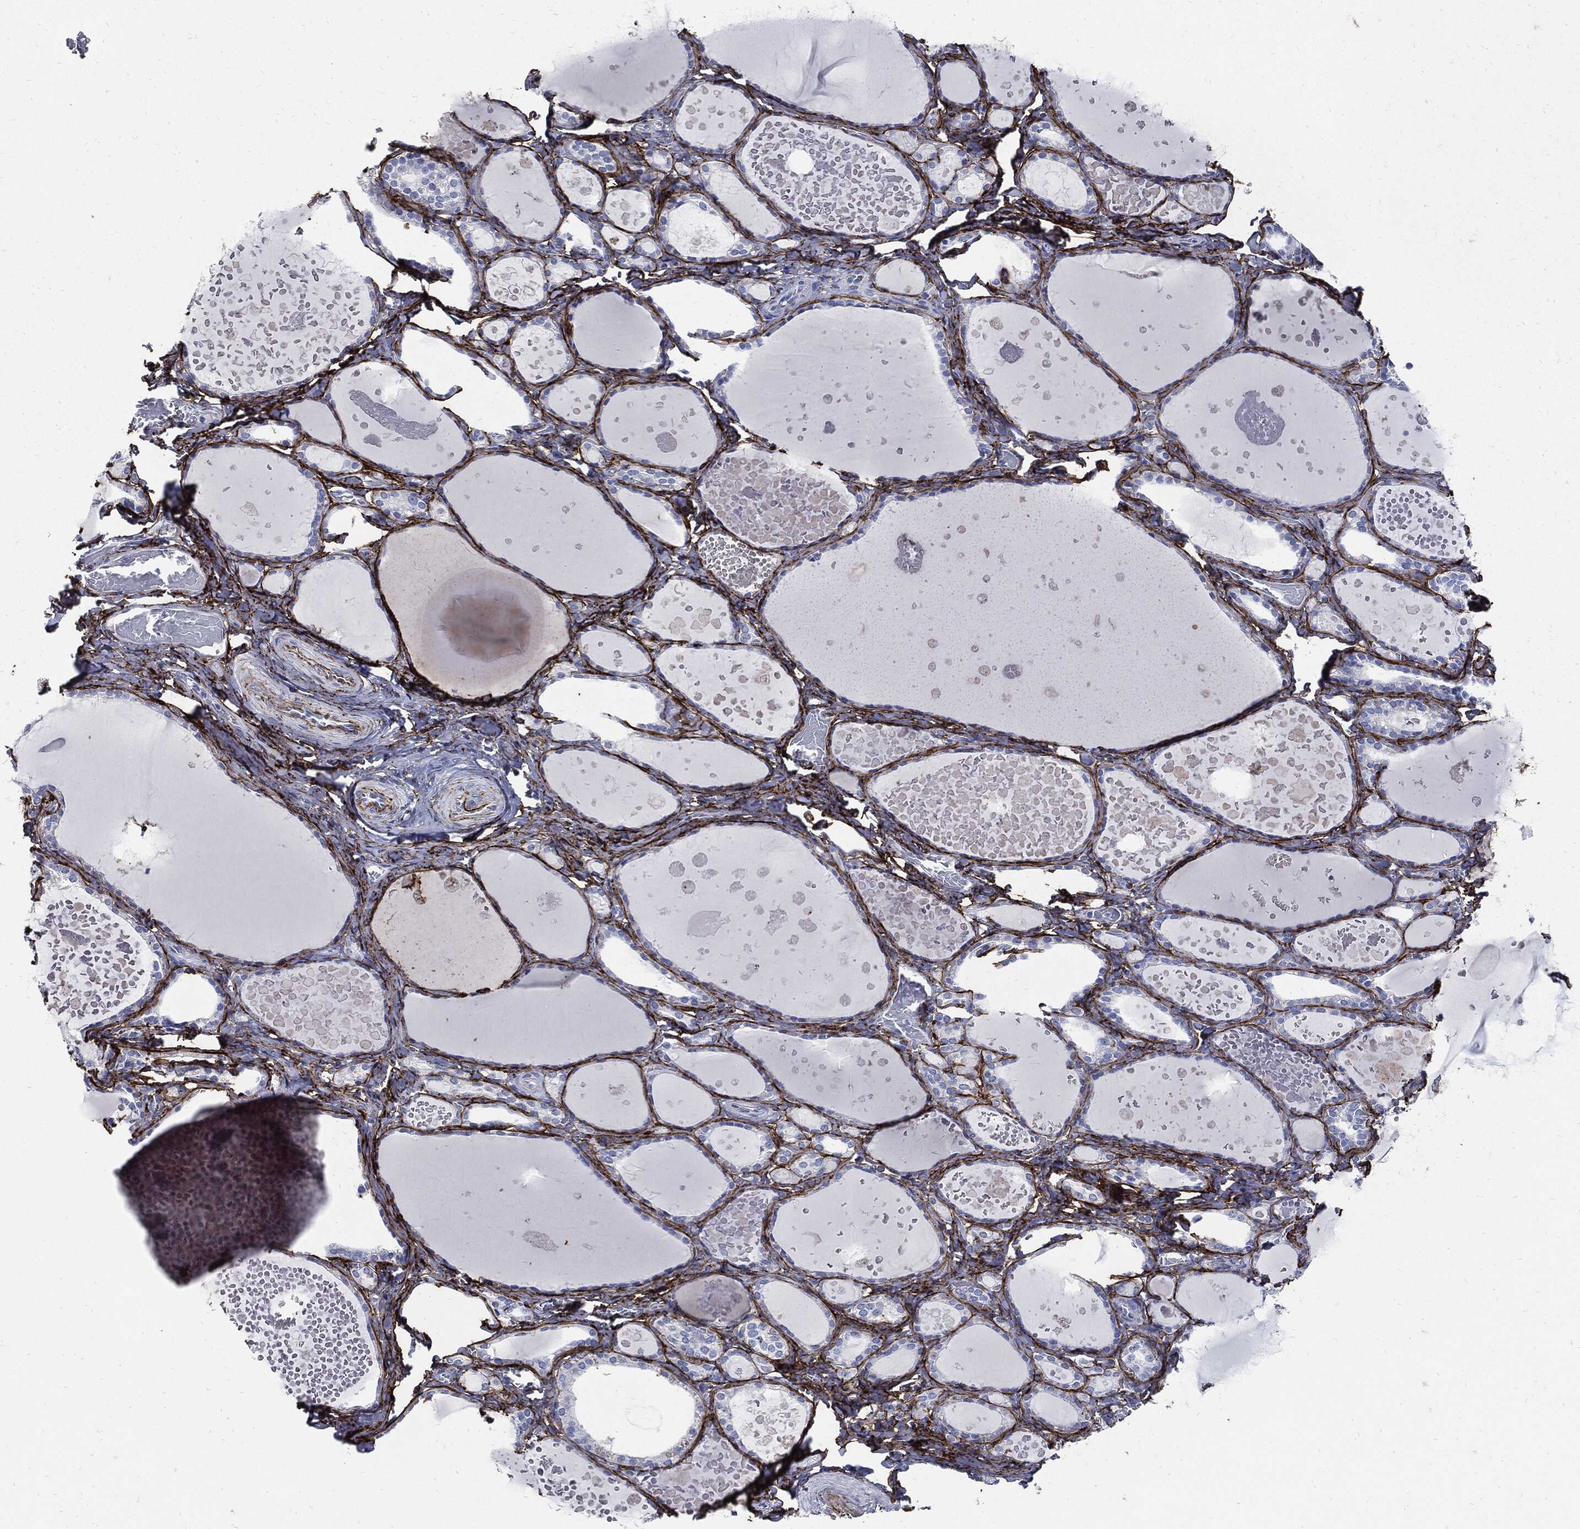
{"staining": {"intensity": "negative", "quantity": "none", "location": "none"}, "tissue": "thyroid gland", "cell_type": "Glandular cells", "image_type": "normal", "snomed": [{"axis": "morphology", "description": "Normal tissue, NOS"}, {"axis": "topography", "description": "Thyroid gland"}], "caption": "High power microscopy photomicrograph of an immunohistochemistry (IHC) histopathology image of benign thyroid gland, revealing no significant staining in glandular cells.", "gene": "FBN1", "patient": {"sex": "female", "age": 56}}